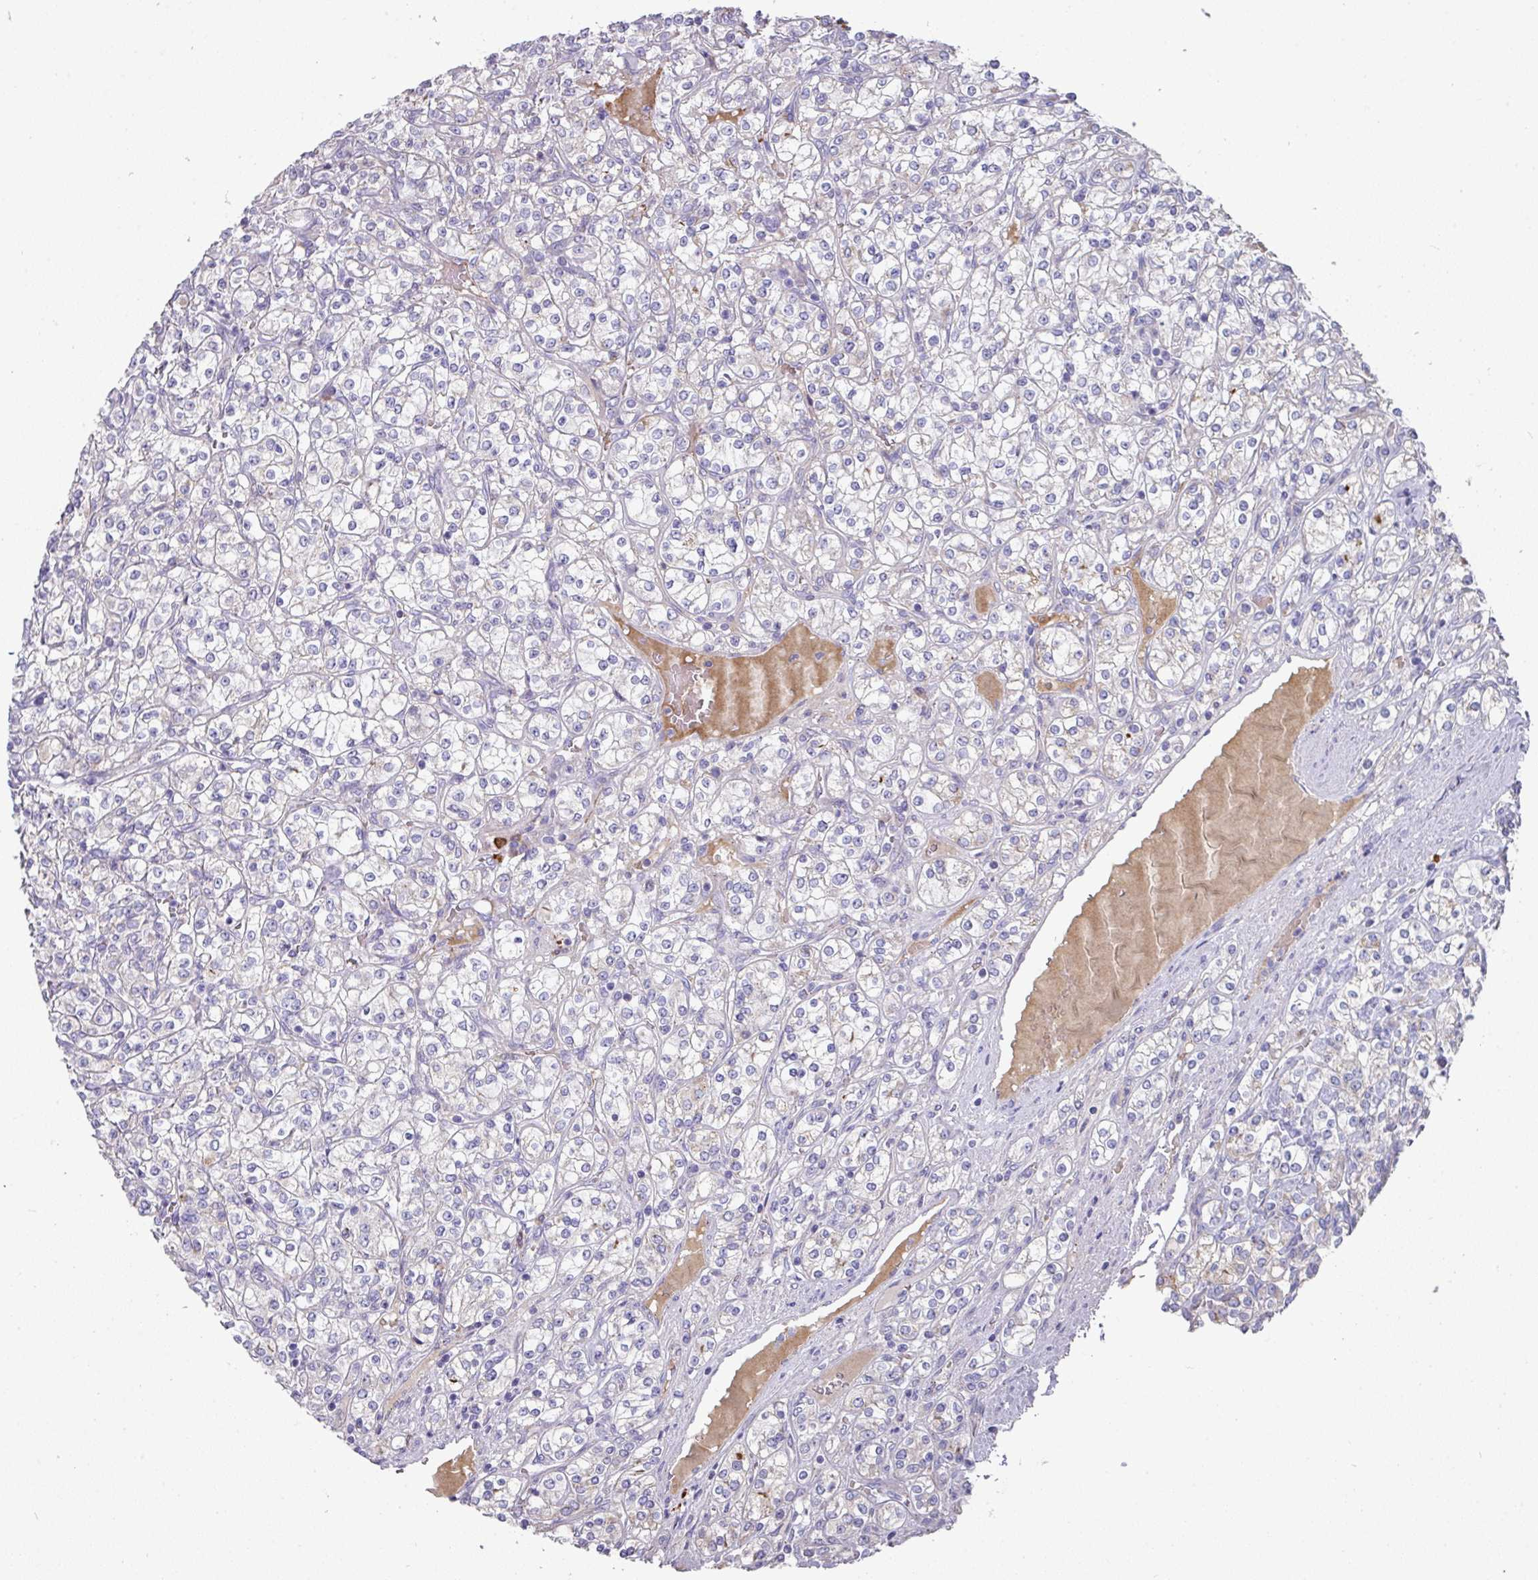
{"staining": {"intensity": "negative", "quantity": "none", "location": "none"}, "tissue": "renal cancer", "cell_type": "Tumor cells", "image_type": "cancer", "snomed": [{"axis": "morphology", "description": "Adenocarcinoma, NOS"}, {"axis": "topography", "description": "Kidney"}], "caption": "DAB (3,3'-diaminobenzidine) immunohistochemical staining of human renal cancer (adenocarcinoma) reveals no significant staining in tumor cells.", "gene": "IL4R", "patient": {"sex": "male", "age": 77}}